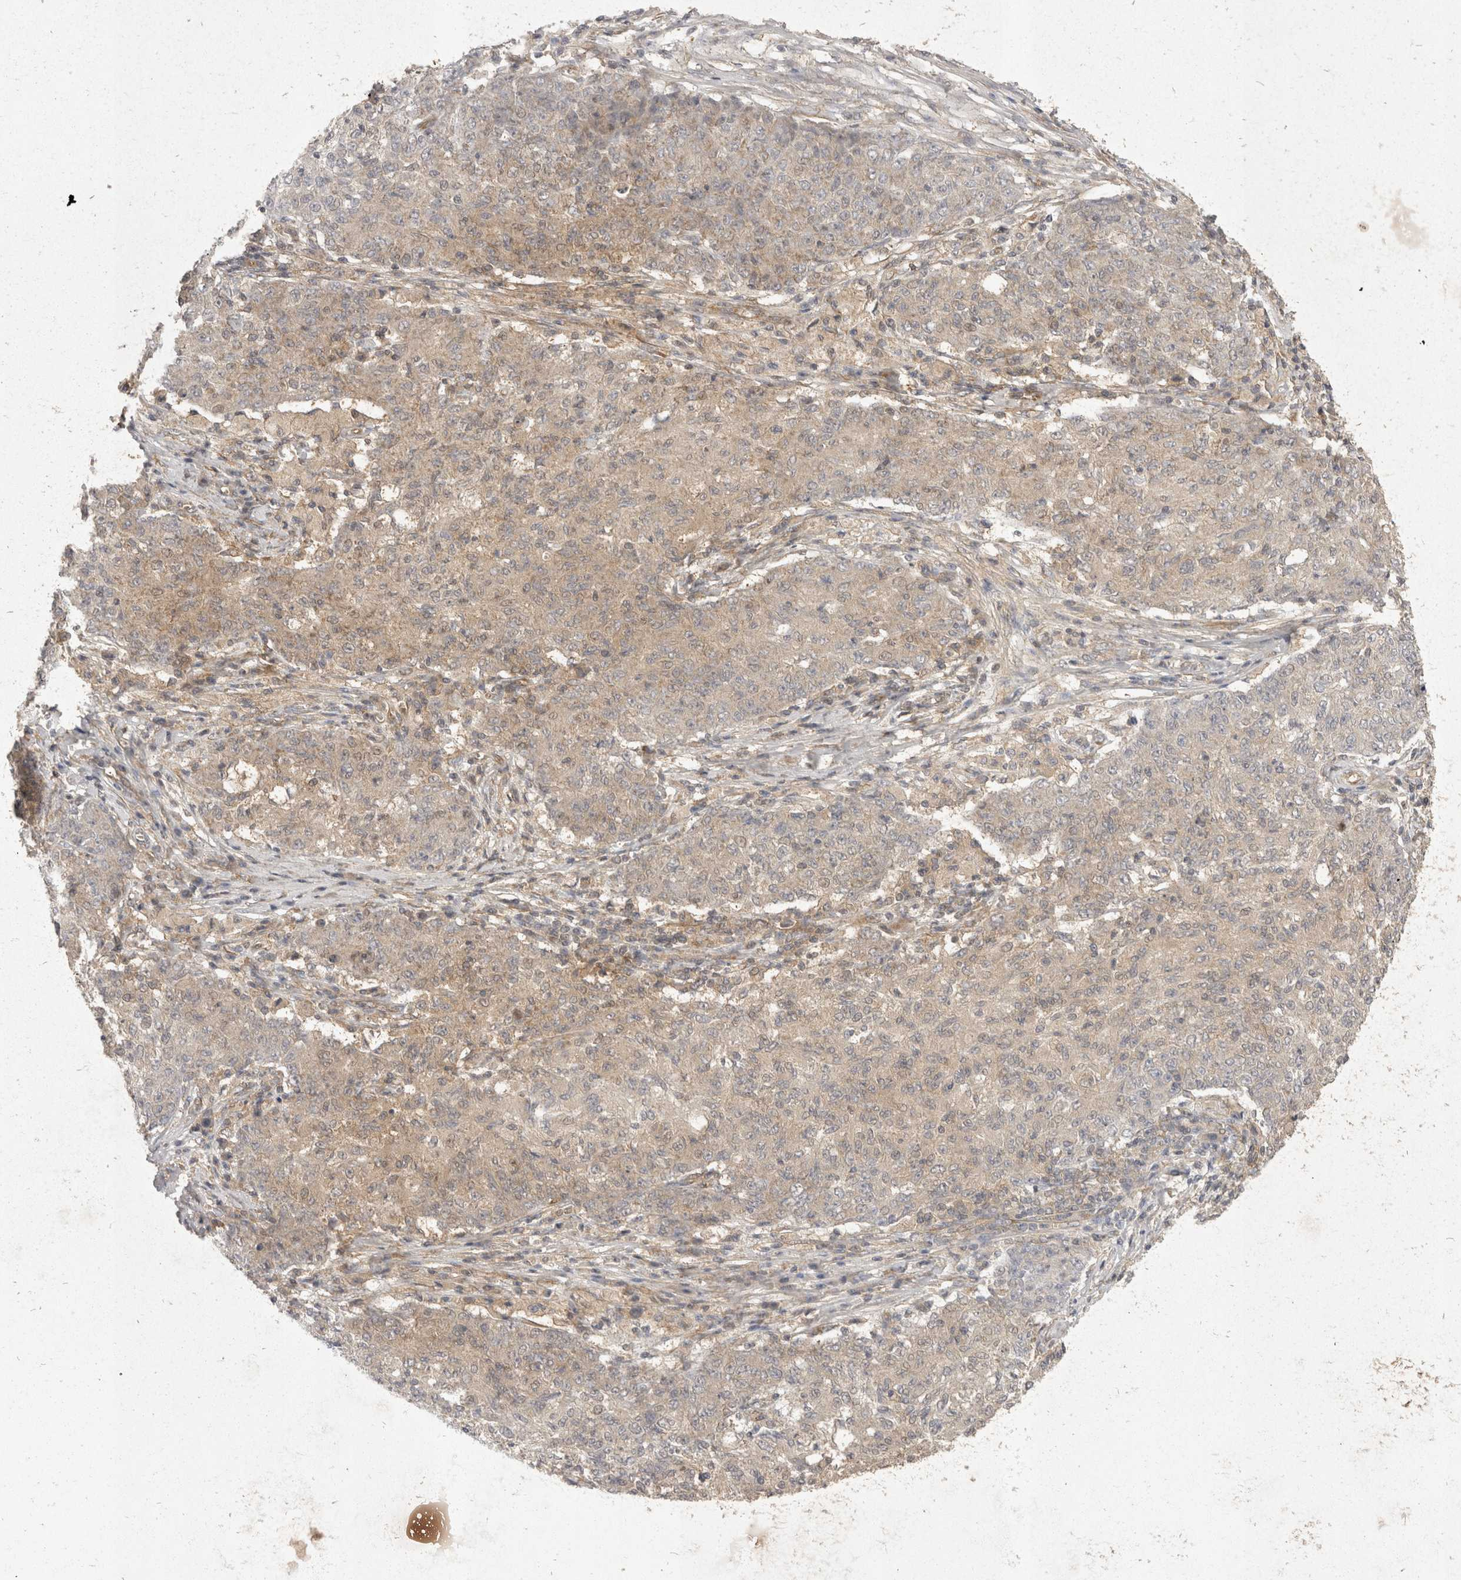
{"staining": {"intensity": "weak", "quantity": "<25%", "location": "cytoplasmic/membranous"}, "tissue": "ovarian cancer", "cell_type": "Tumor cells", "image_type": "cancer", "snomed": [{"axis": "morphology", "description": "Carcinoma, endometroid"}, {"axis": "topography", "description": "Ovary"}], "caption": "Image shows no protein staining in tumor cells of ovarian cancer tissue.", "gene": "EIF4G3", "patient": {"sex": "female", "age": 42}}